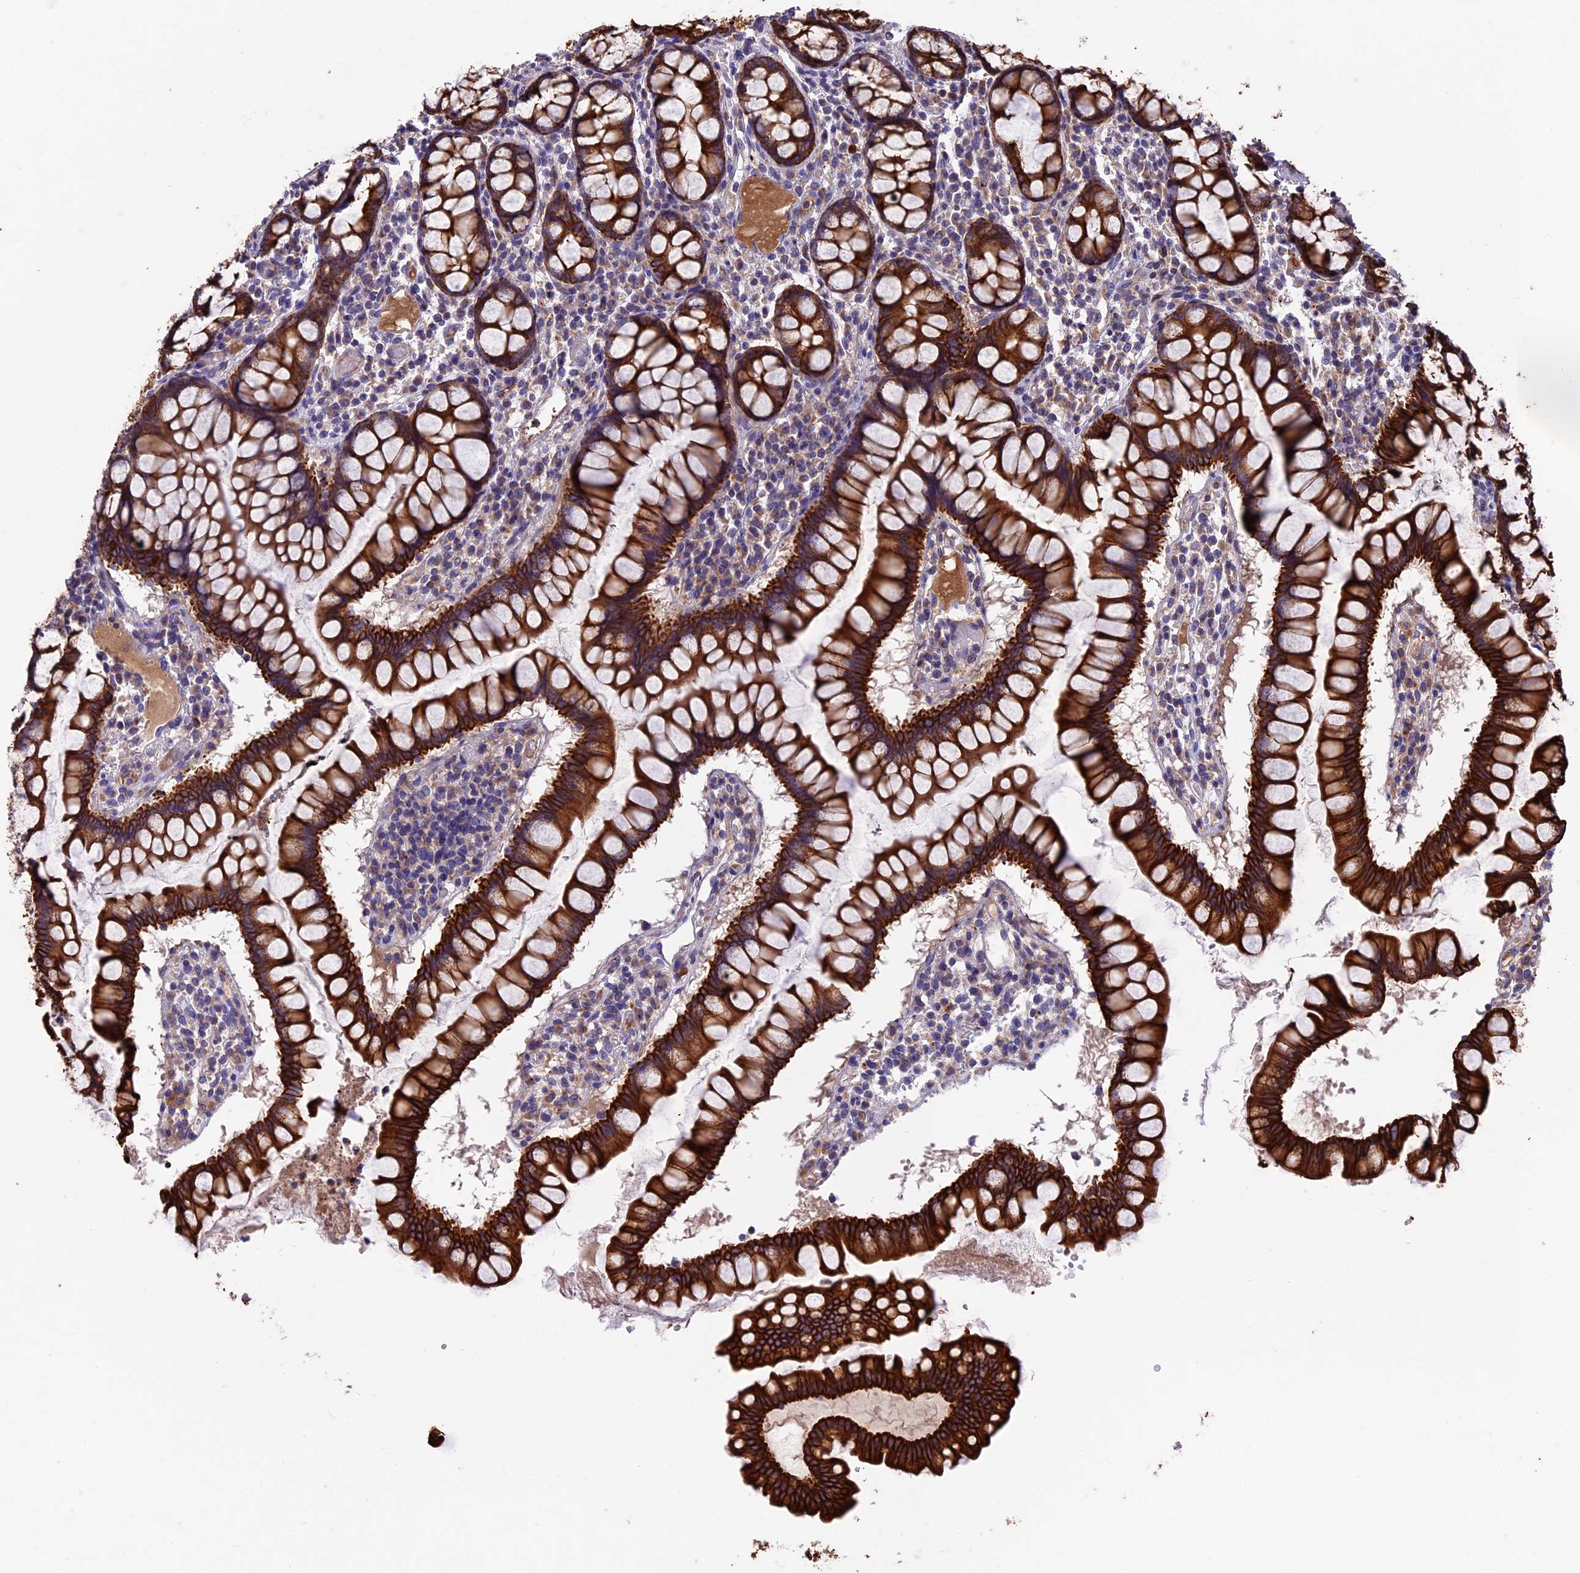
{"staining": {"intensity": "moderate", "quantity": "25%-75%", "location": "cytoplasmic/membranous"}, "tissue": "colon", "cell_type": "Endothelial cells", "image_type": "normal", "snomed": [{"axis": "morphology", "description": "Normal tissue, NOS"}, {"axis": "morphology", "description": "Adenocarcinoma, NOS"}, {"axis": "topography", "description": "Colon"}], "caption": "Moderate cytoplasmic/membranous expression is seen in approximately 25%-75% of endothelial cells in benign colon.", "gene": "PTPN9", "patient": {"sex": "female", "age": 55}}